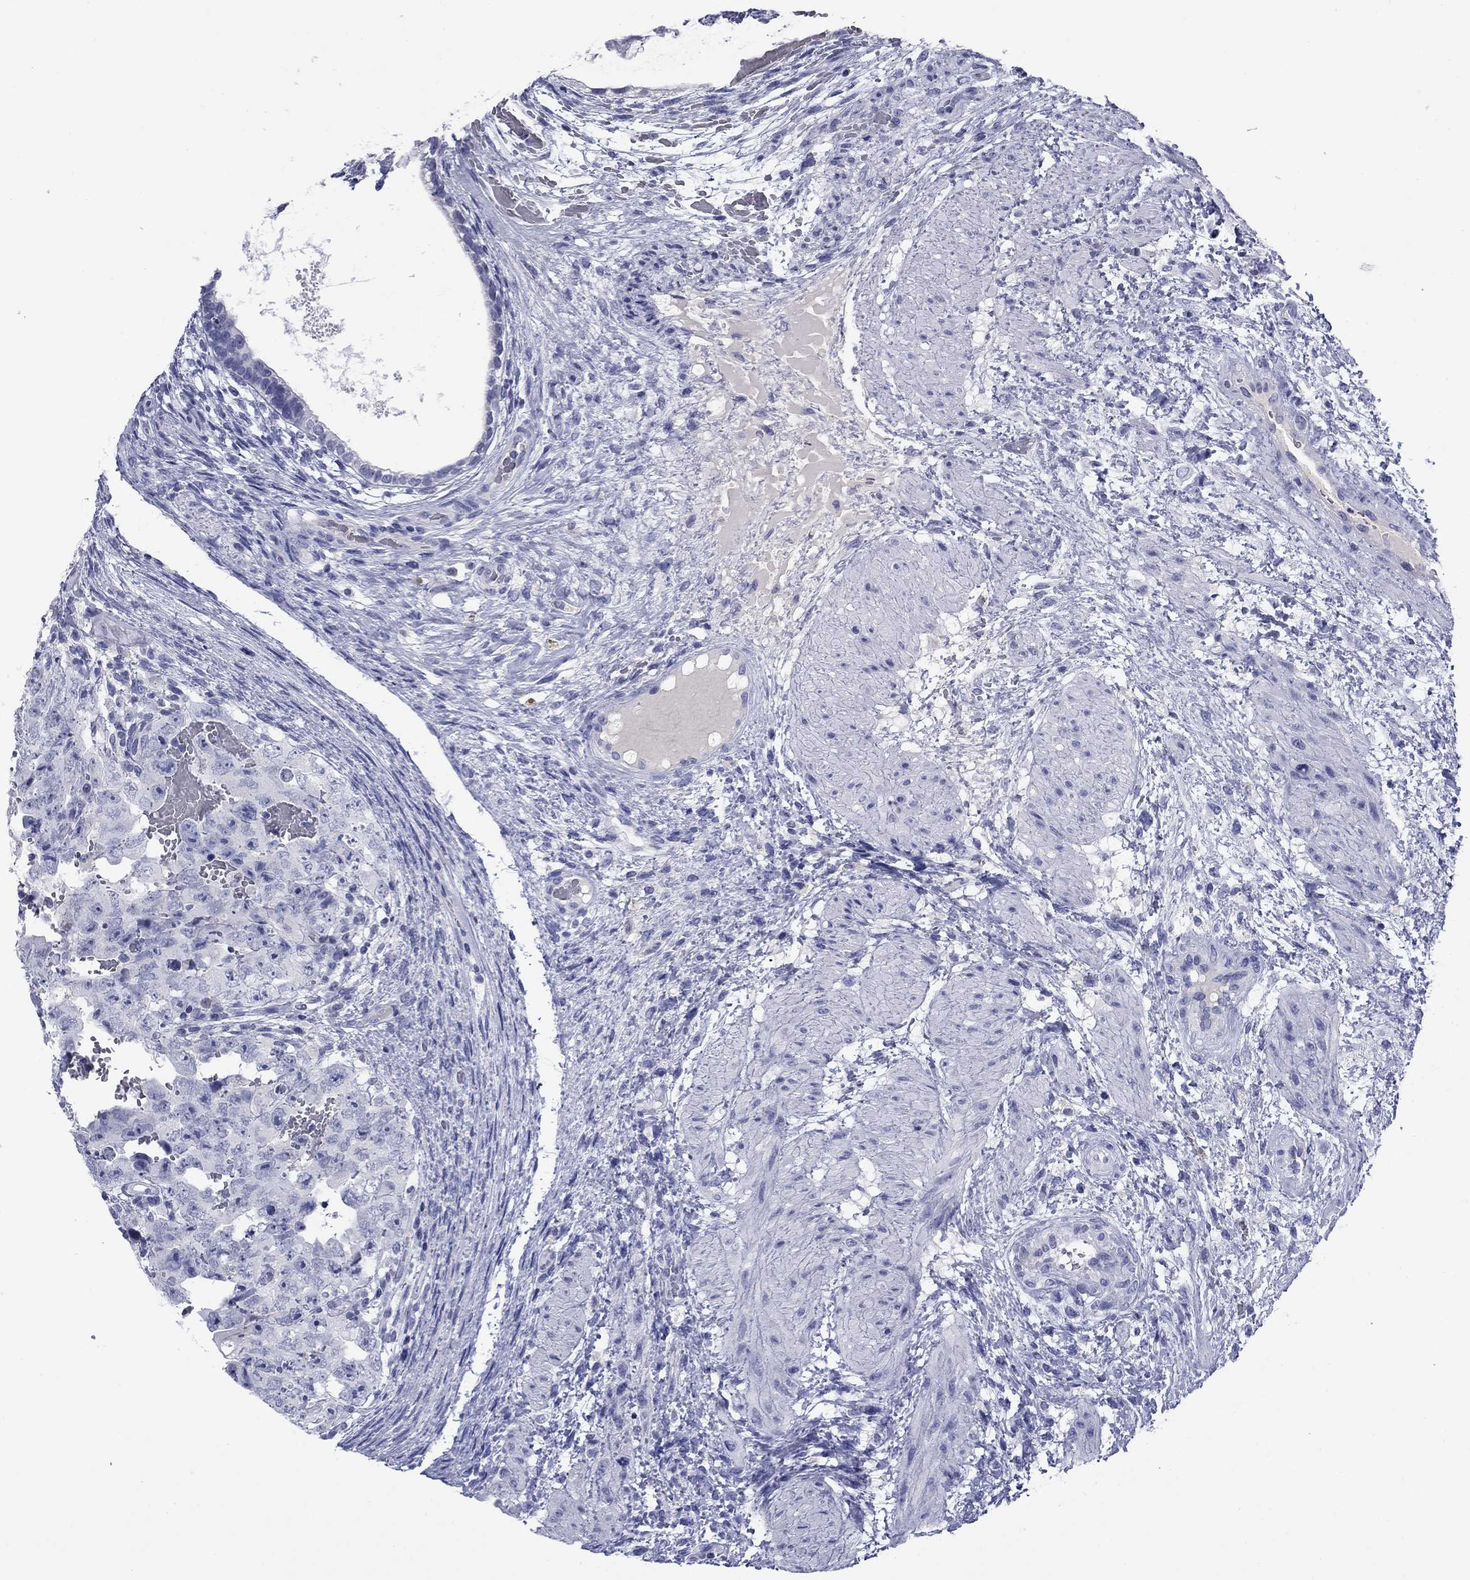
{"staining": {"intensity": "negative", "quantity": "none", "location": "none"}, "tissue": "testis cancer", "cell_type": "Tumor cells", "image_type": "cancer", "snomed": [{"axis": "morphology", "description": "Normal tissue, NOS"}, {"axis": "morphology", "description": "Carcinoma, Embryonal, NOS"}, {"axis": "topography", "description": "Testis"}, {"axis": "topography", "description": "Epididymis"}], "caption": "Tumor cells are negative for brown protein staining in testis embryonal carcinoma.", "gene": "ABCC2", "patient": {"sex": "male", "age": 24}}